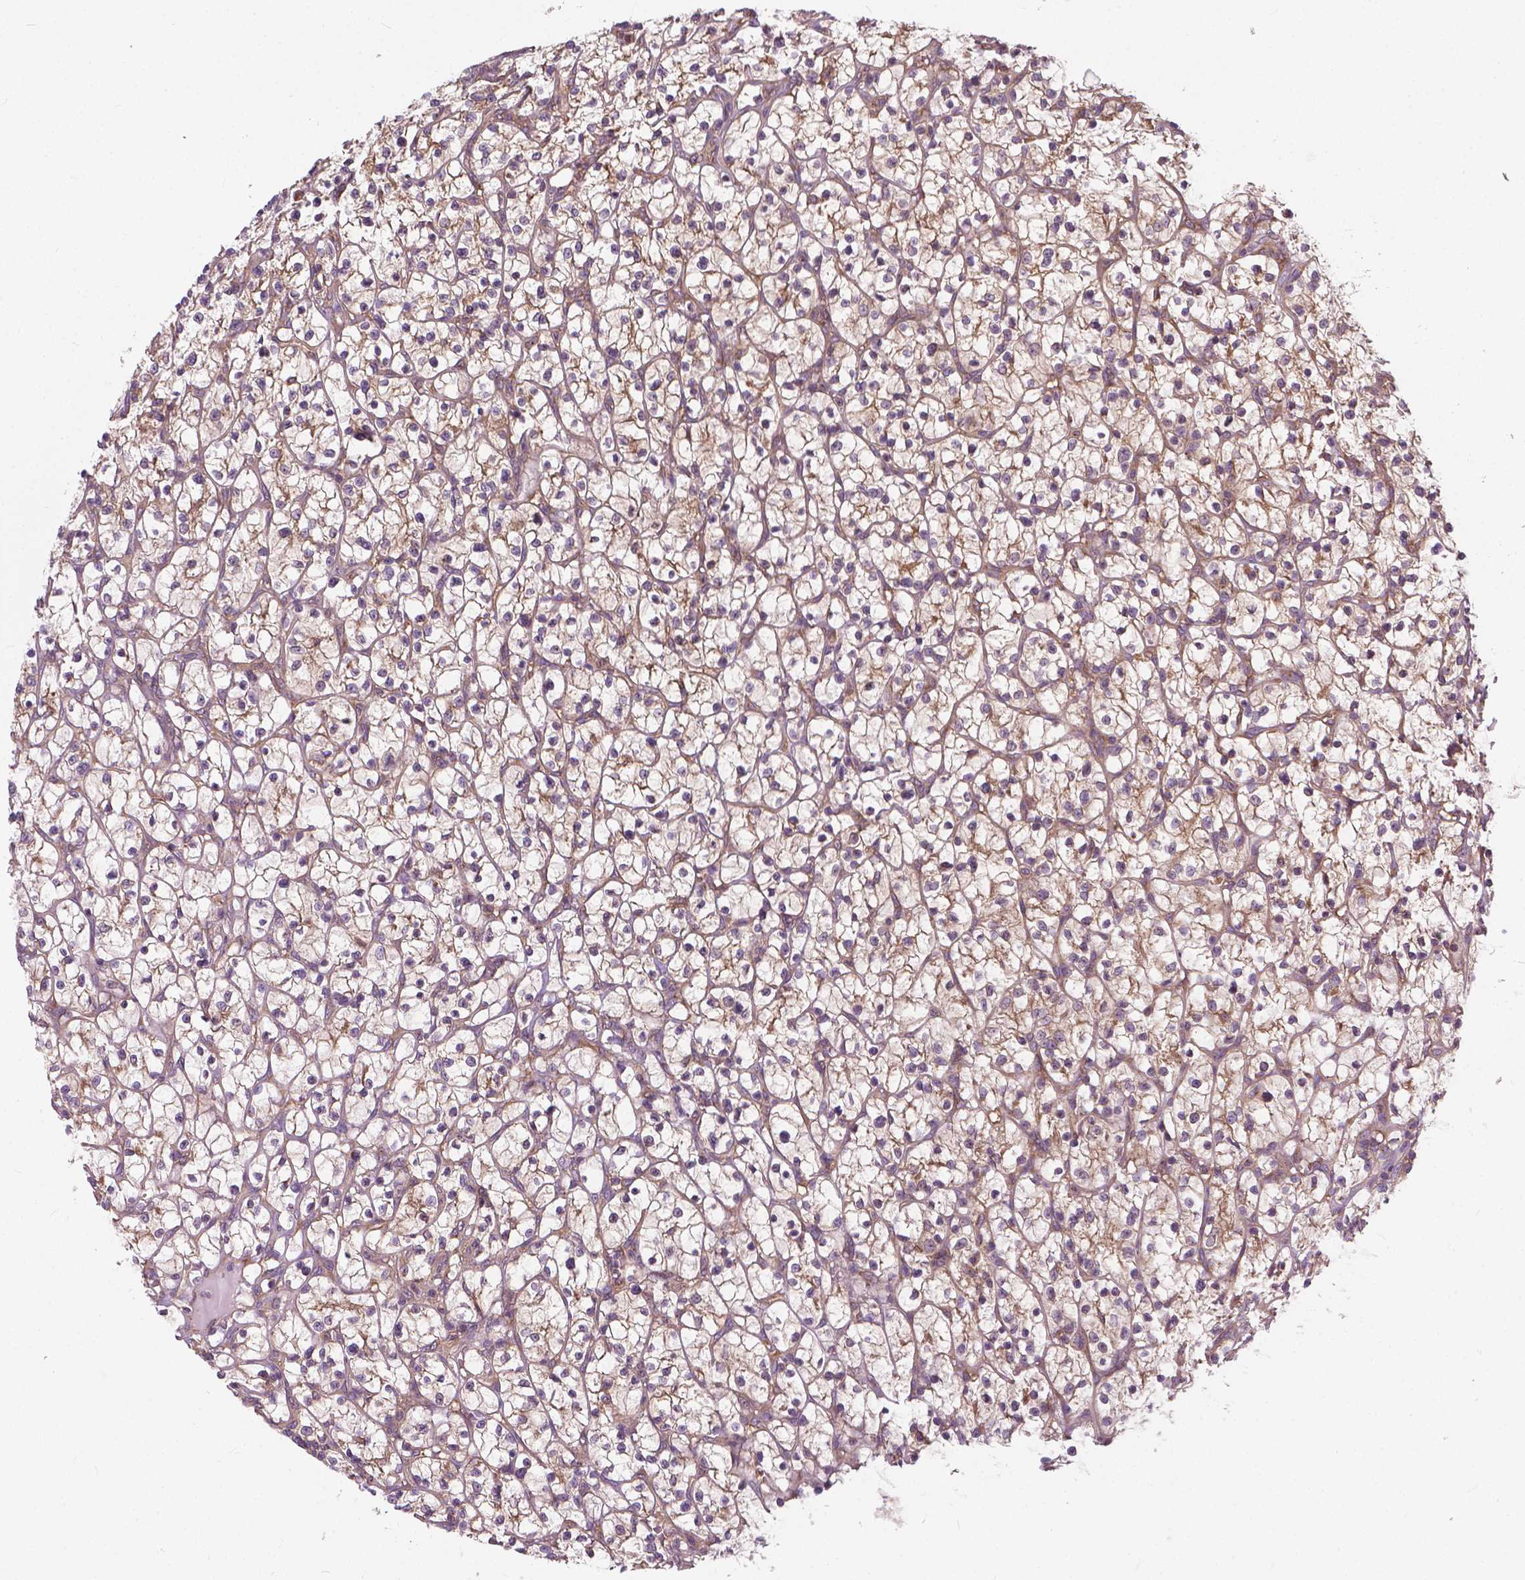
{"staining": {"intensity": "weak", "quantity": "25%-75%", "location": "cytoplasmic/membranous"}, "tissue": "renal cancer", "cell_type": "Tumor cells", "image_type": "cancer", "snomed": [{"axis": "morphology", "description": "Adenocarcinoma, NOS"}, {"axis": "topography", "description": "Kidney"}], "caption": "Immunohistochemical staining of adenocarcinoma (renal) shows low levels of weak cytoplasmic/membranous positivity in about 25%-75% of tumor cells. Using DAB (3,3'-diaminobenzidine) (brown) and hematoxylin (blue) stains, captured at high magnification using brightfield microscopy.", "gene": "MZT1", "patient": {"sex": "female", "age": 64}}